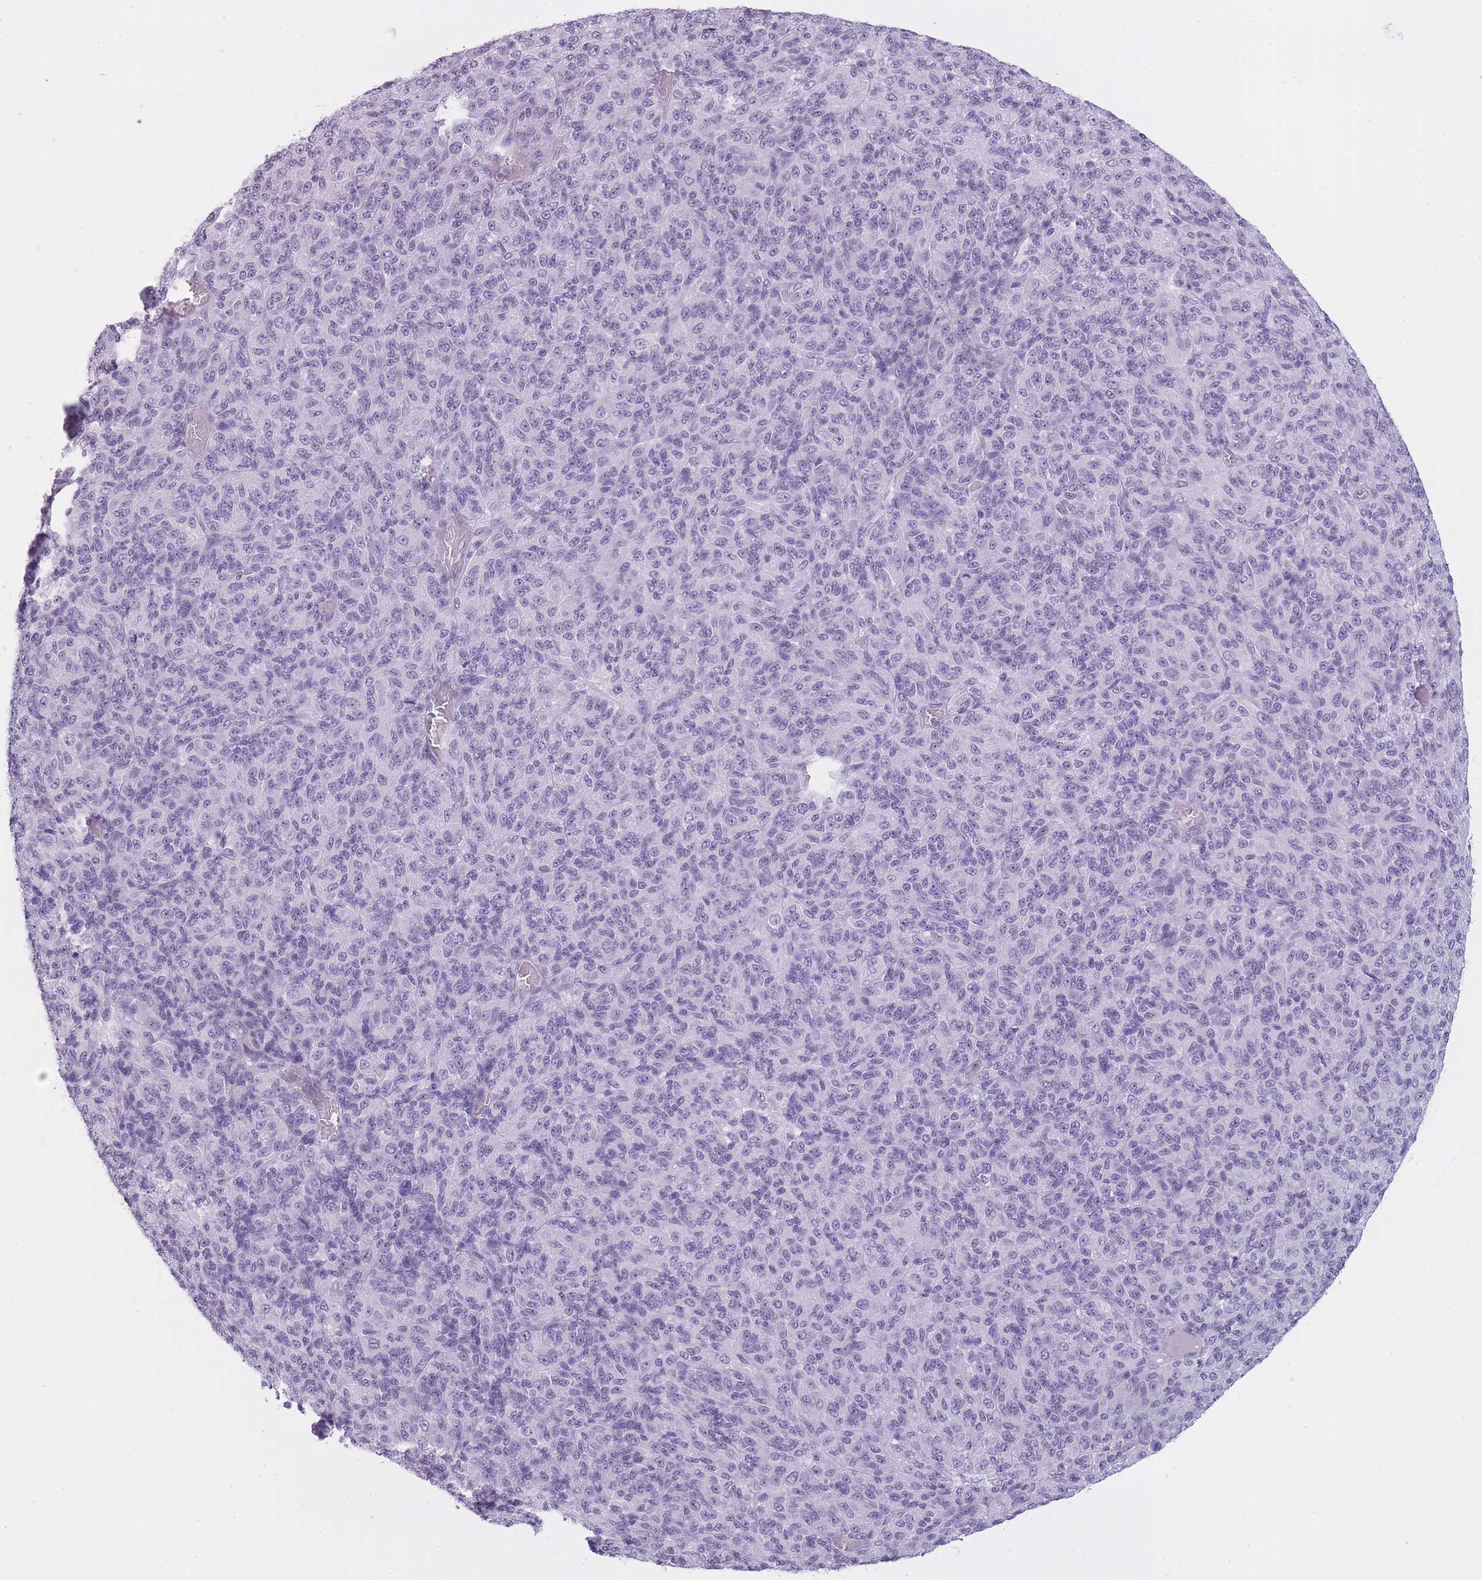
{"staining": {"intensity": "negative", "quantity": "none", "location": "none"}, "tissue": "melanoma", "cell_type": "Tumor cells", "image_type": "cancer", "snomed": [{"axis": "morphology", "description": "Malignant melanoma, Metastatic site"}, {"axis": "topography", "description": "Brain"}], "caption": "Human malignant melanoma (metastatic site) stained for a protein using immunohistochemistry exhibits no expression in tumor cells.", "gene": "GOLGA6D", "patient": {"sex": "female", "age": 56}}